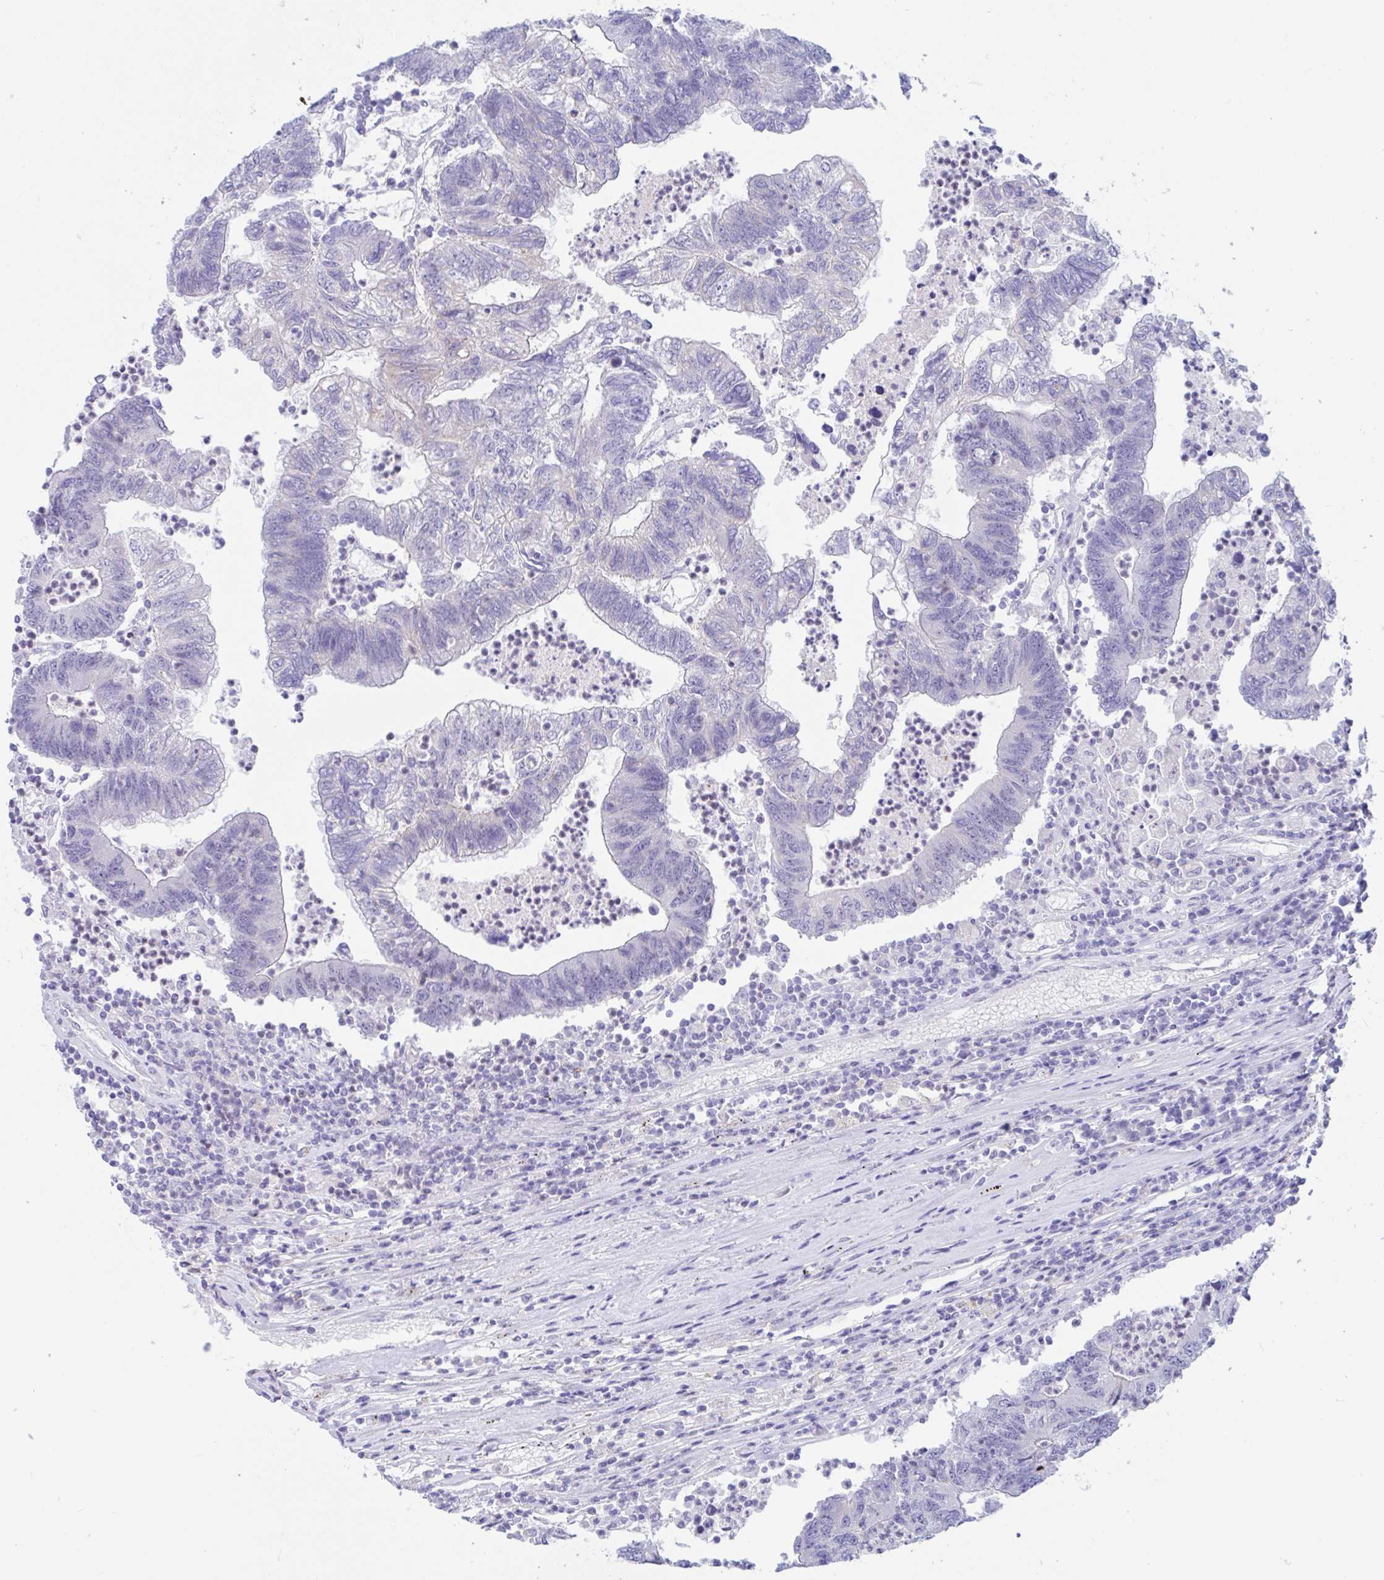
{"staining": {"intensity": "negative", "quantity": "none", "location": "none"}, "tissue": "colorectal cancer", "cell_type": "Tumor cells", "image_type": "cancer", "snomed": [{"axis": "morphology", "description": "Adenocarcinoma, NOS"}, {"axis": "topography", "description": "Colon"}], "caption": "The immunohistochemistry image has no significant positivity in tumor cells of colorectal adenocarcinoma tissue.", "gene": "OR6N2", "patient": {"sex": "female", "age": 48}}